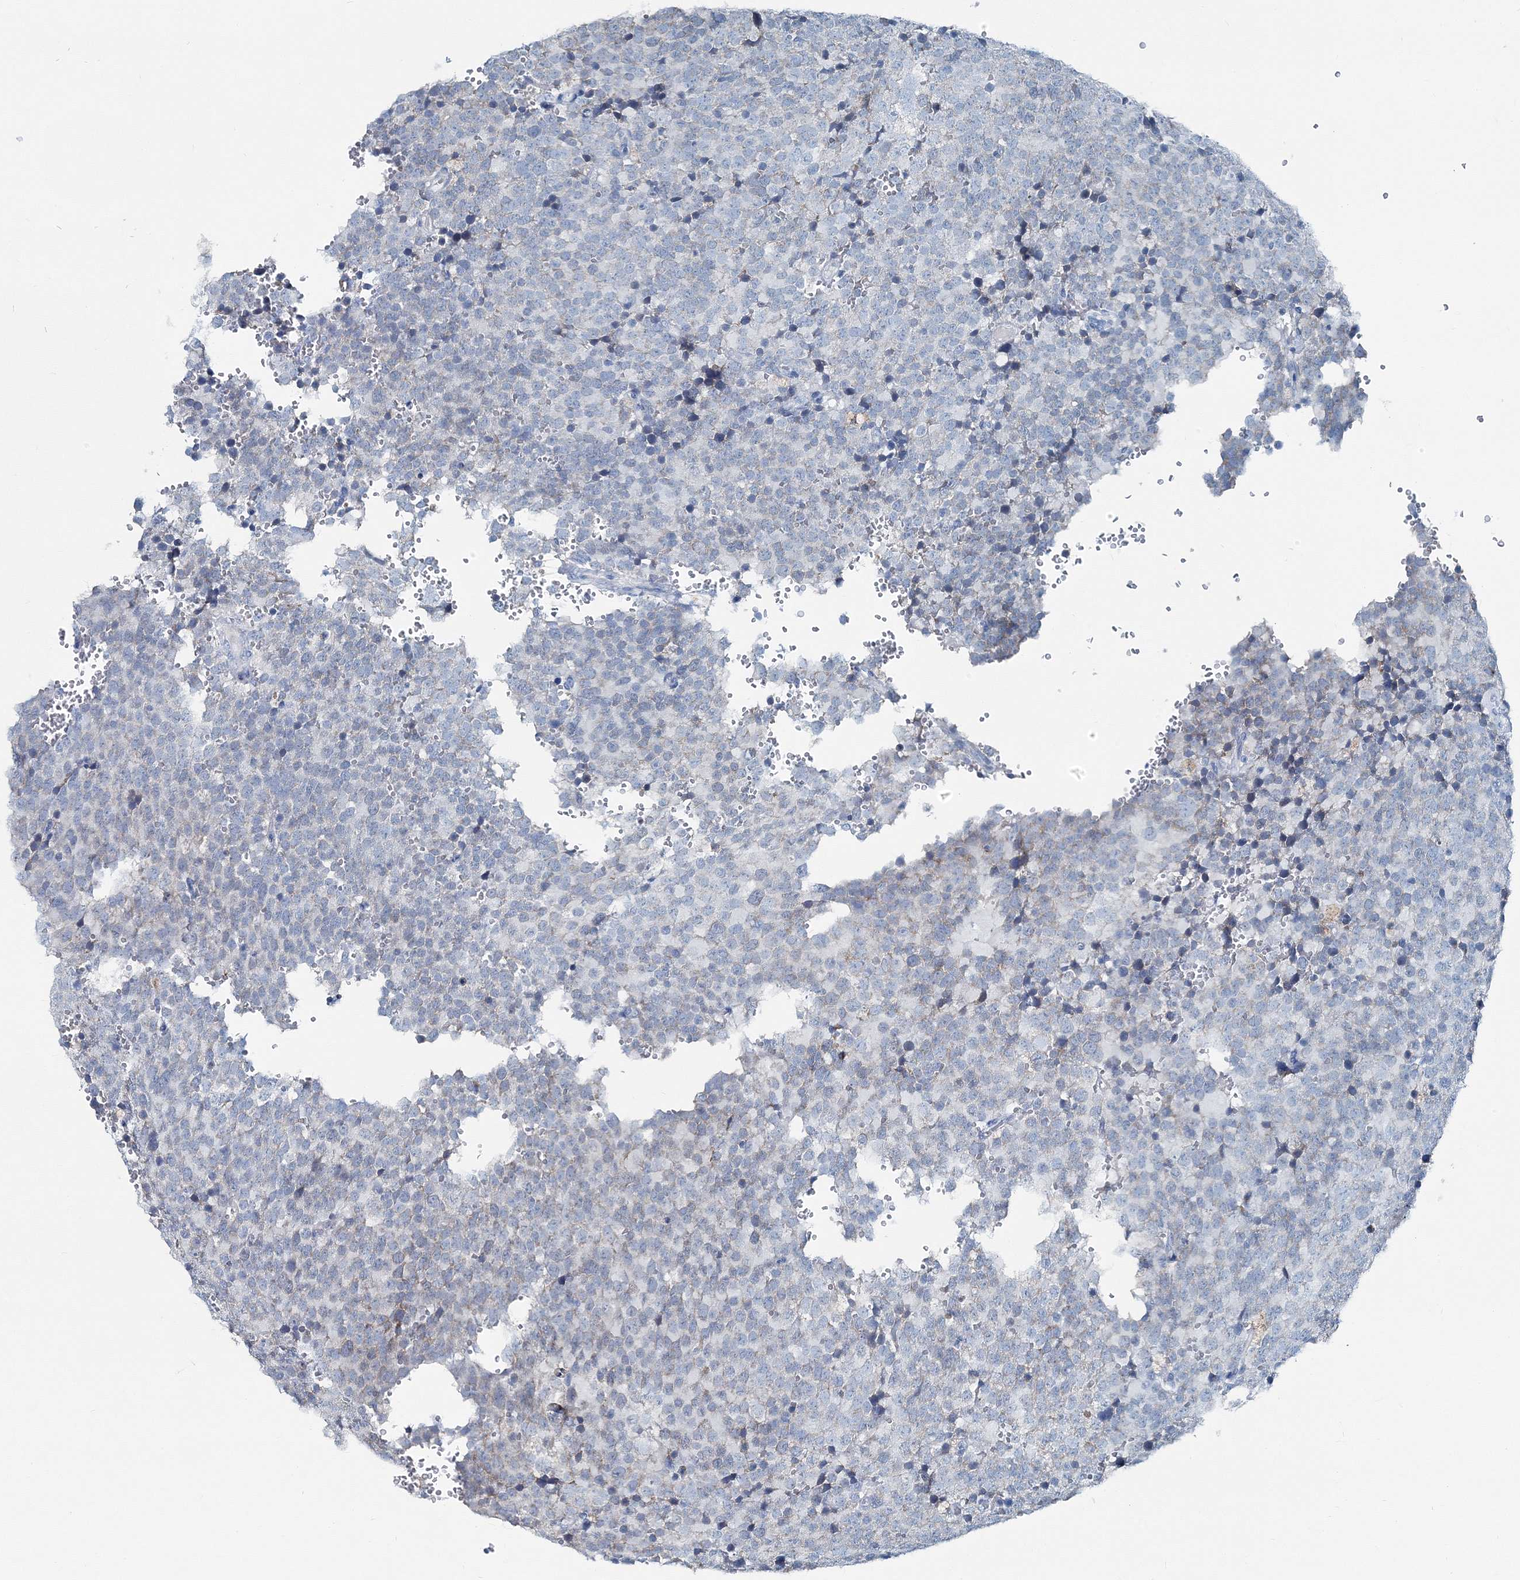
{"staining": {"intensity": "negative", "quantity": "none", "location": "none"}, "tissue": "testis cancer", "cell_type": "Tumor cells", "image_type": "cancer", "snomed": [{"axis": "morphology", "description": "Seminoma, NOS"}, {"axis": "topography", "description": "Testis"}], "caption": "High power microscopy histopathology image of an immunohistochemistry (IHC) photomicrograph of seminoma (testis), revealing no significant positivity in tumor cells.", "gene": "GABARAPL2", "patient": {"sex": "male", "age": 71}}